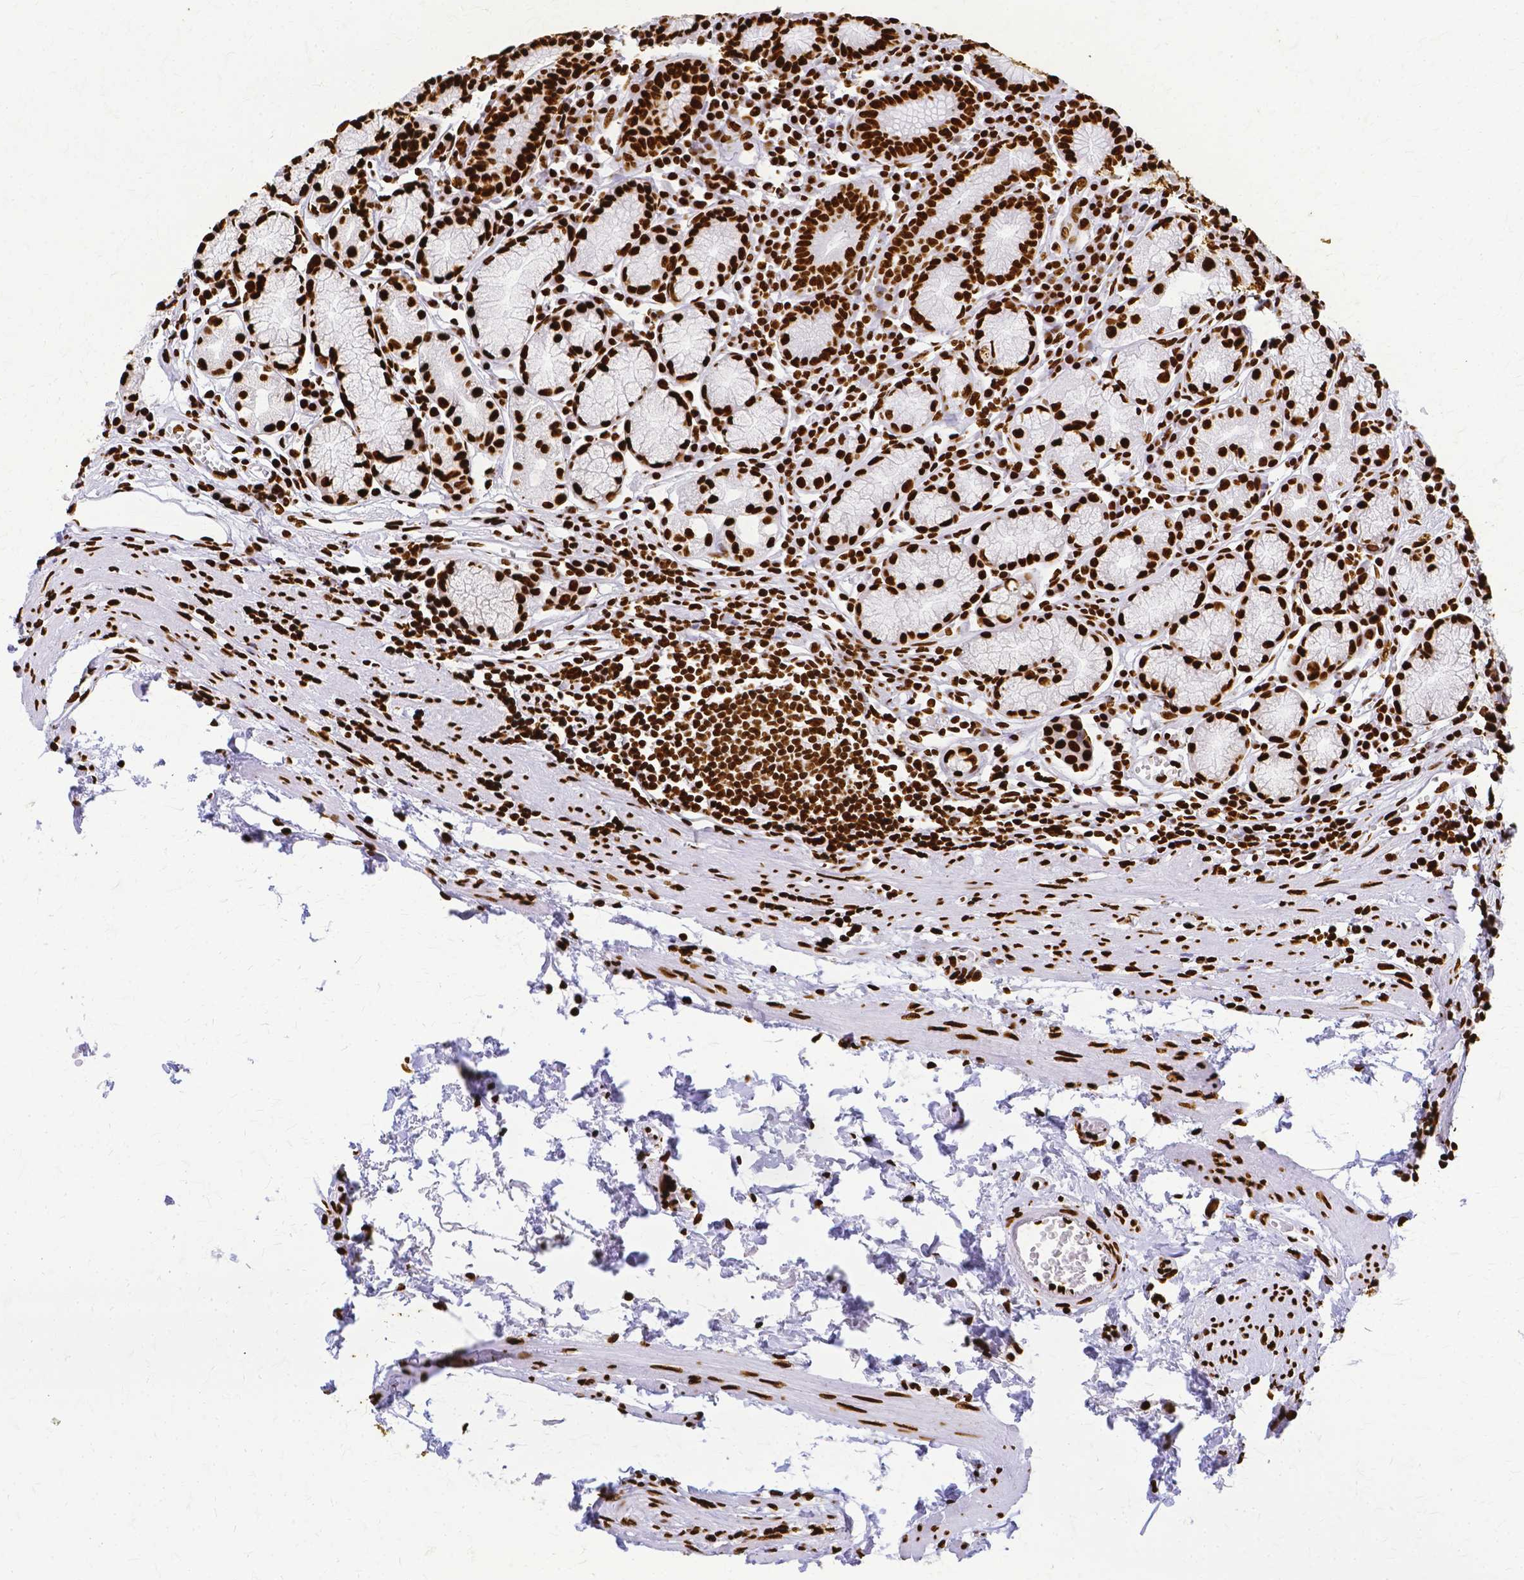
{"staining": {"intensity": "strong", "quantity": ">75%", "location": "nuclear"}, "tissue": "stomach", "cell_type": "Glandular cells", "image_type": "normal", "snomed": [{"axis": "morphology", "description": "Normal tissue, NOS"}, {"axis": "topography", "description": "Stomach"}], "caption": "Brown immunohistochemical staining in unremarkable stomach displays strong nuclear staining in approximately >75% of glandular cells. (DAB (3,3'-diaminobenzidine) IHC, brown staining for protein, blue staining for nuclei).", "gene": "SFPQ", "patient": {"sex": "male", "age": 55}}